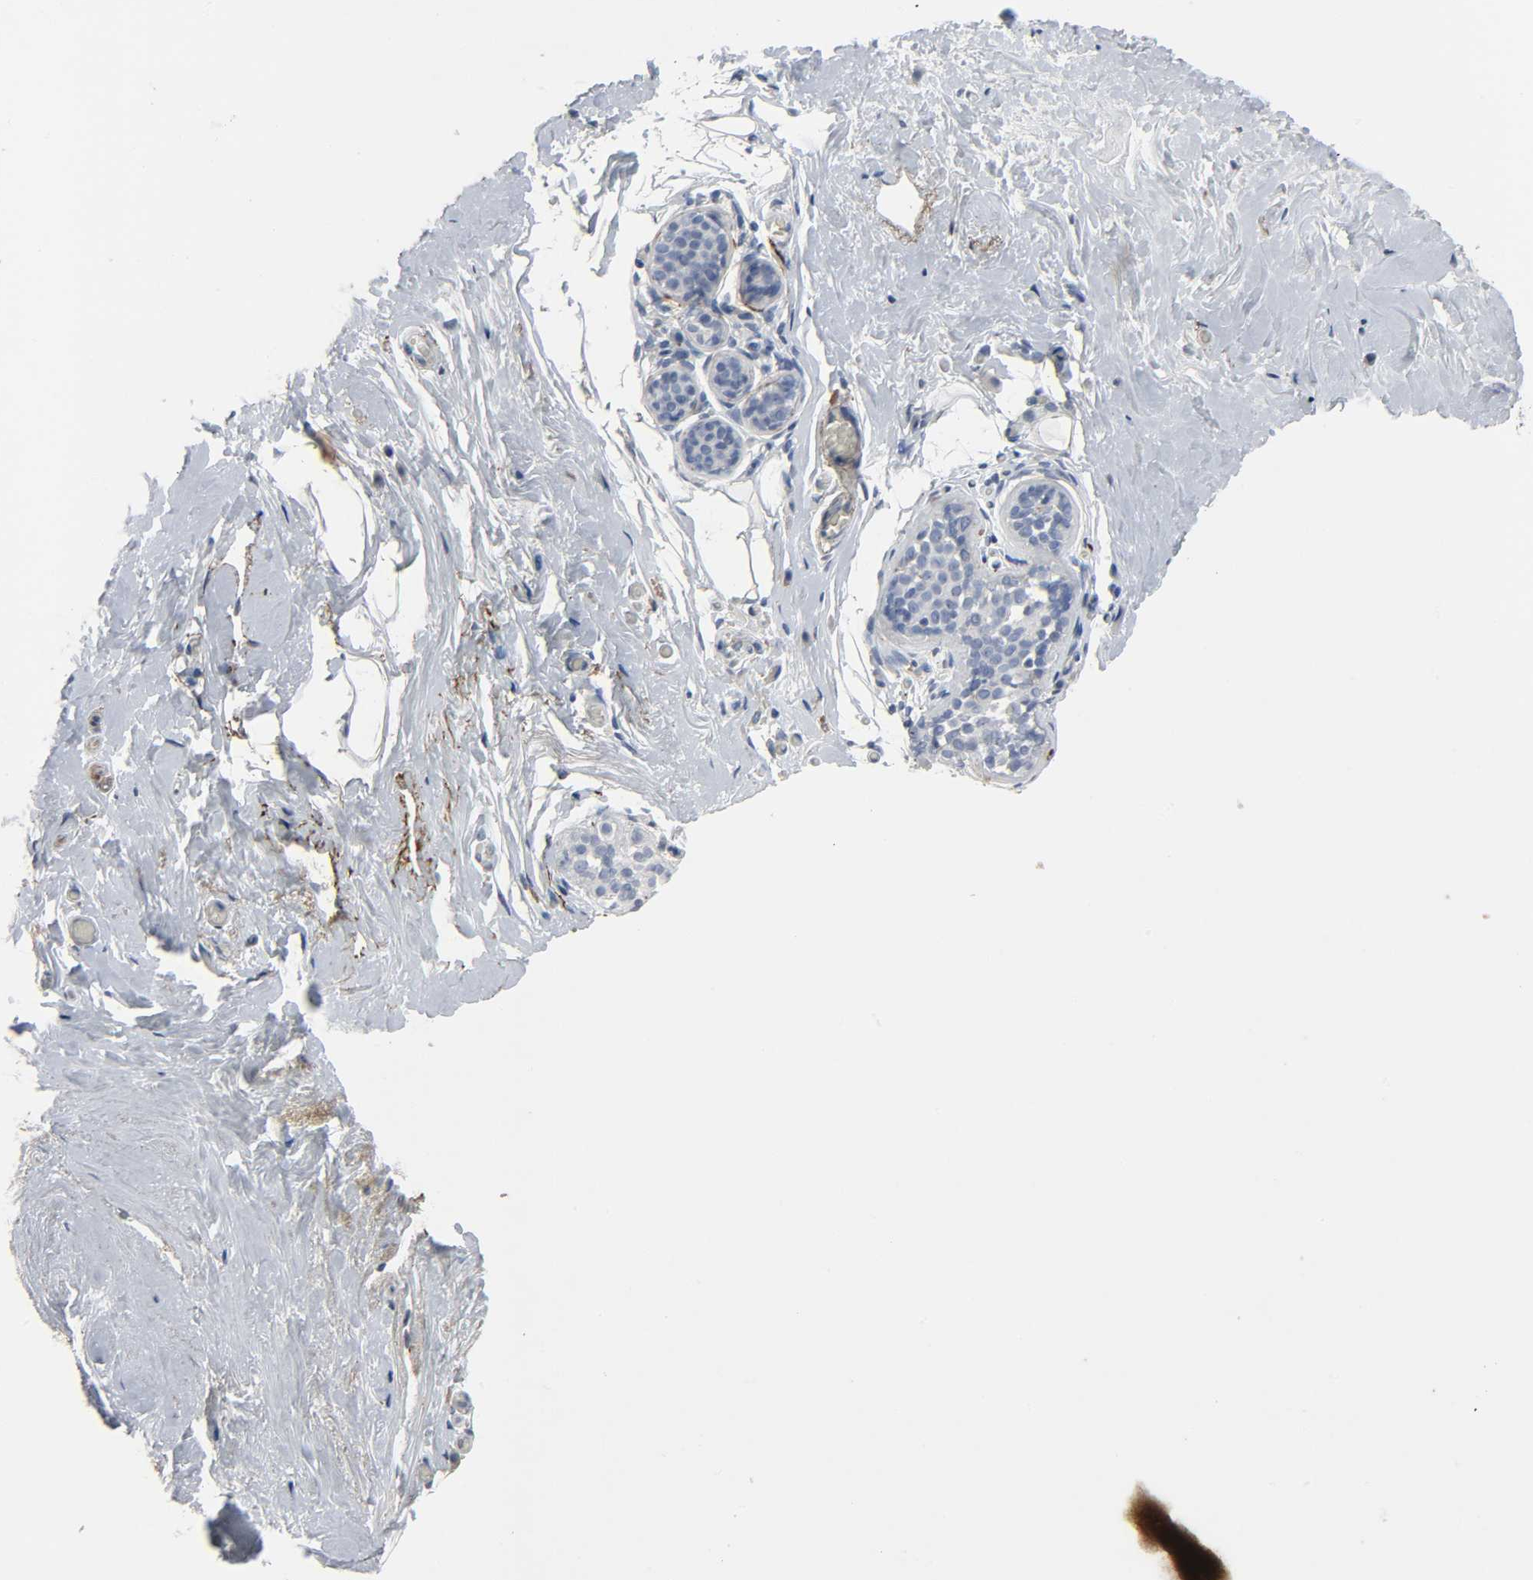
{"staining": {"intensity": "negative", "quantity": "none", "location": "none"}, "tissue": "breast", "cell_type": "Adipocytes", "image_type": "normal", "snomed": [{"axis": "morphology", "description": "Normal tissue, NOS"}, {"axis": "topography", "description": "Breast"}], "caption": "Adipocytes are negative for protein expression in normal human breast. (DAB immunohistochemistry (IHC) with hematoxylin counter stain).", "gene": "FBLN5", "patient": {"sex": "female", "age": 75}}